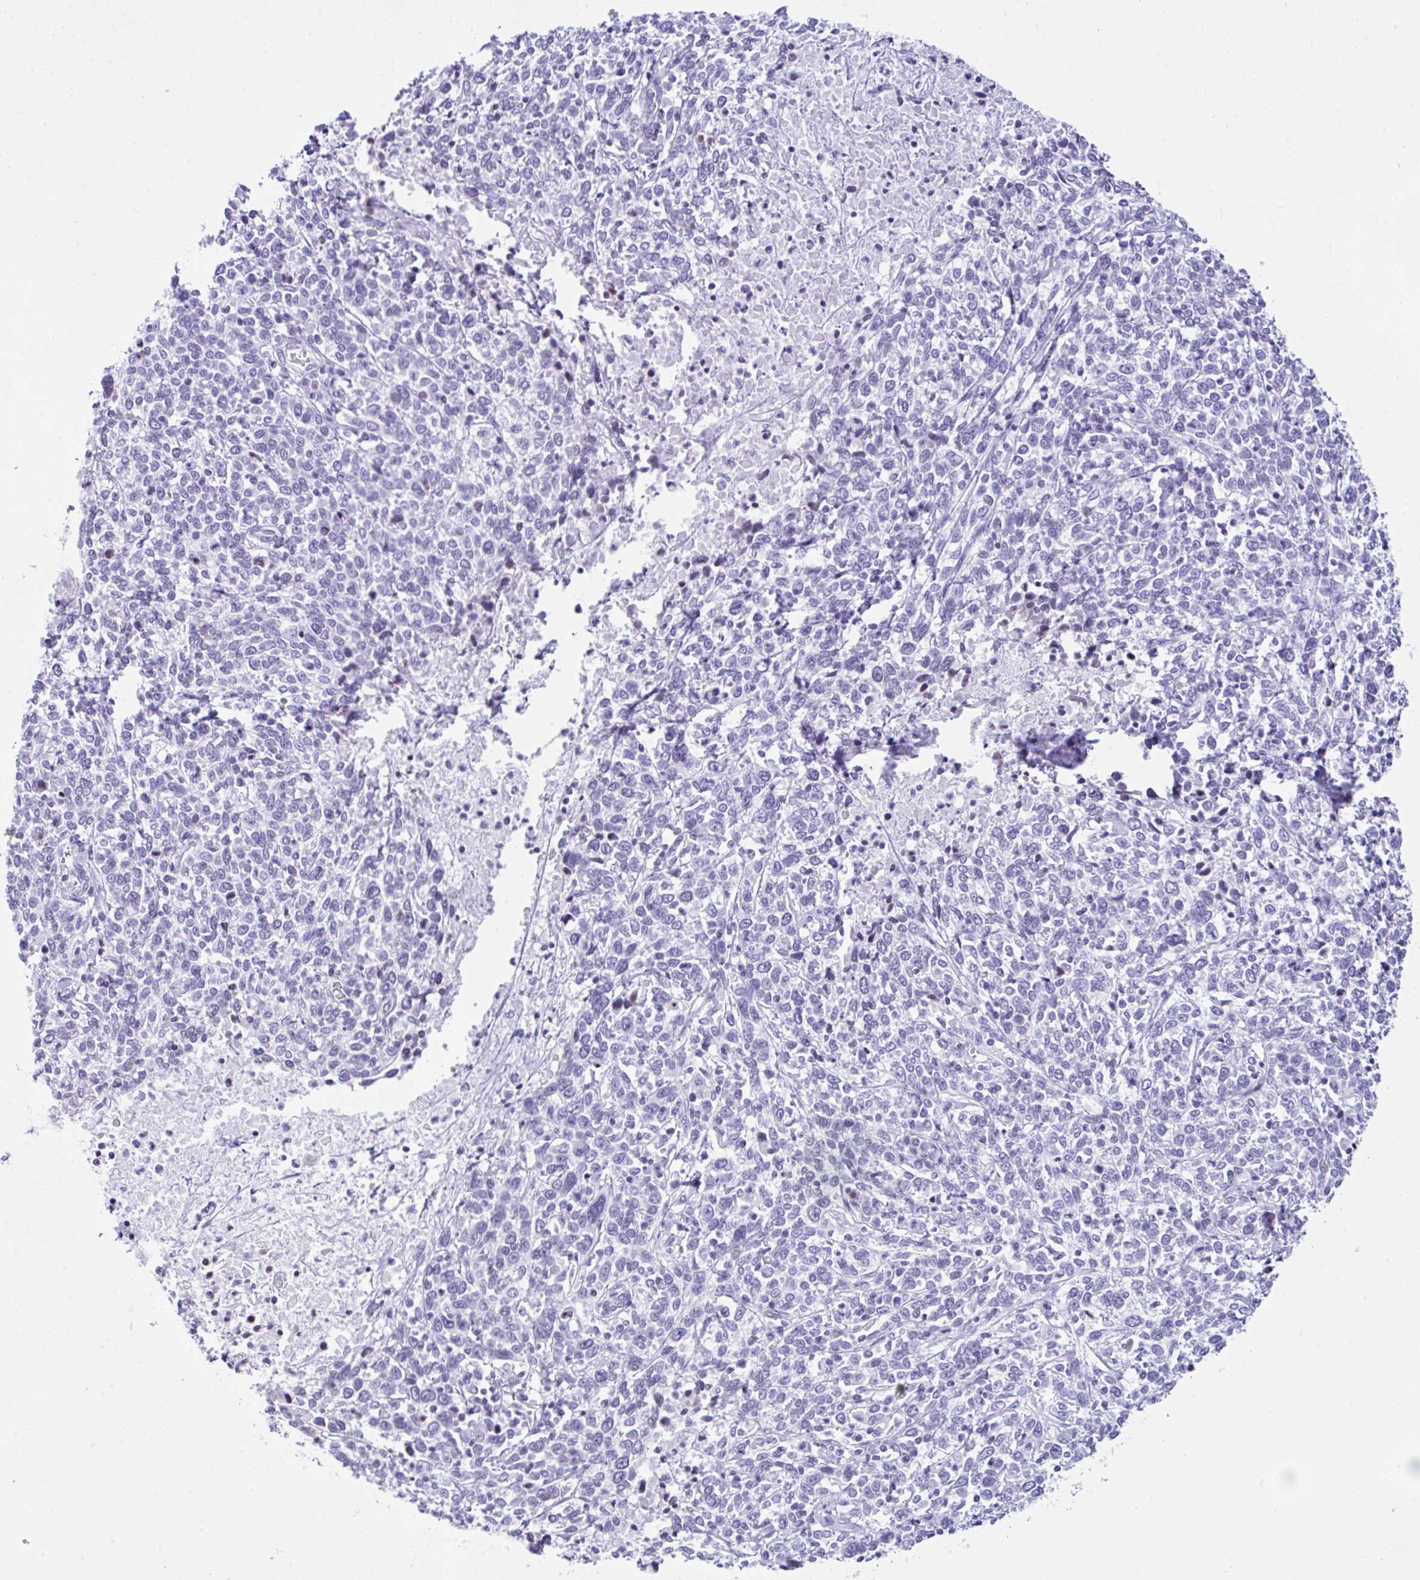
{"staining": {"intensity": "negative", "quantity": "none", "location": "none"}, "tissue": "cervical cancer", "cell_type": "Tumor cells", "image_type": "cancer", "snomed": [{"axis": "morphology", "description": "Squamous cell carcinoma, NOS"}, {"axis": "topography", "description": "Cervix"}], "caption": "Immunohistochemistry (IHC) histopathology image of cervical cancer stained for a protein (brown), which reveals no positivity in tumor cells. The staining is performed using DAB (3,3'-diaminobenzidine) brown chromogen with nuclei counter-stained in using hematoxylin.", "gene": "KRT27", "patient": {"sex": "female", "age": 46}}